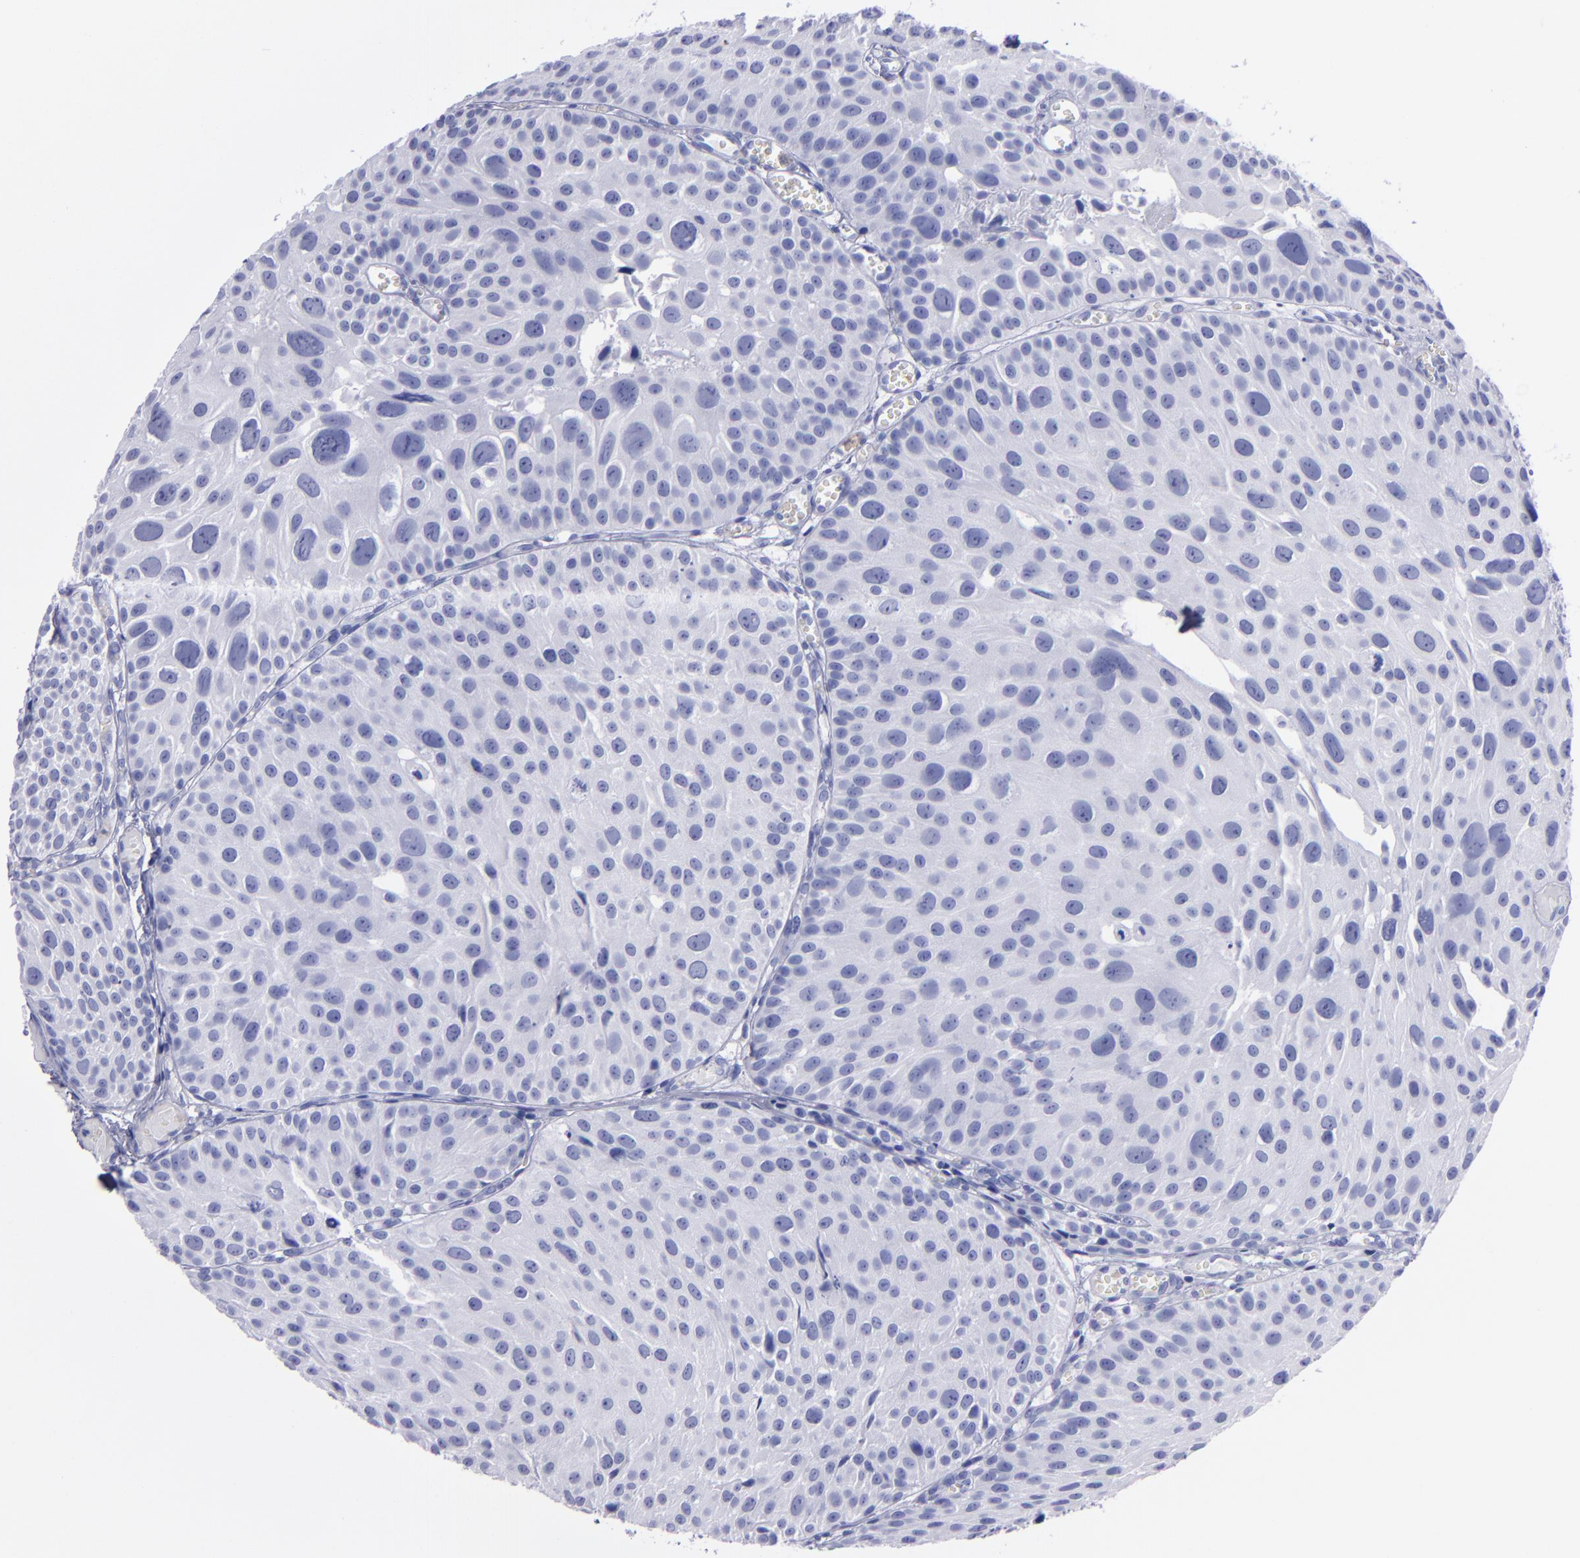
{"staining": {"intensity": "negative", "quantity": "none", "location": "none"}, "tissue": "urothelial cancer", "cell_type": "Tumor cells", "image_type": "cancer", "snomed": [{"axis": "morphology", "description": "Urothelial carcinoma, High grade"}, {"axis": "topography", "description": "Urinary bladder"}], "caption": "Histopathology image shows no significant protein staining in tumor cells of urothelial cancer.", "gene": "CR1", "patient": {"sex": "female", "age": 78}}